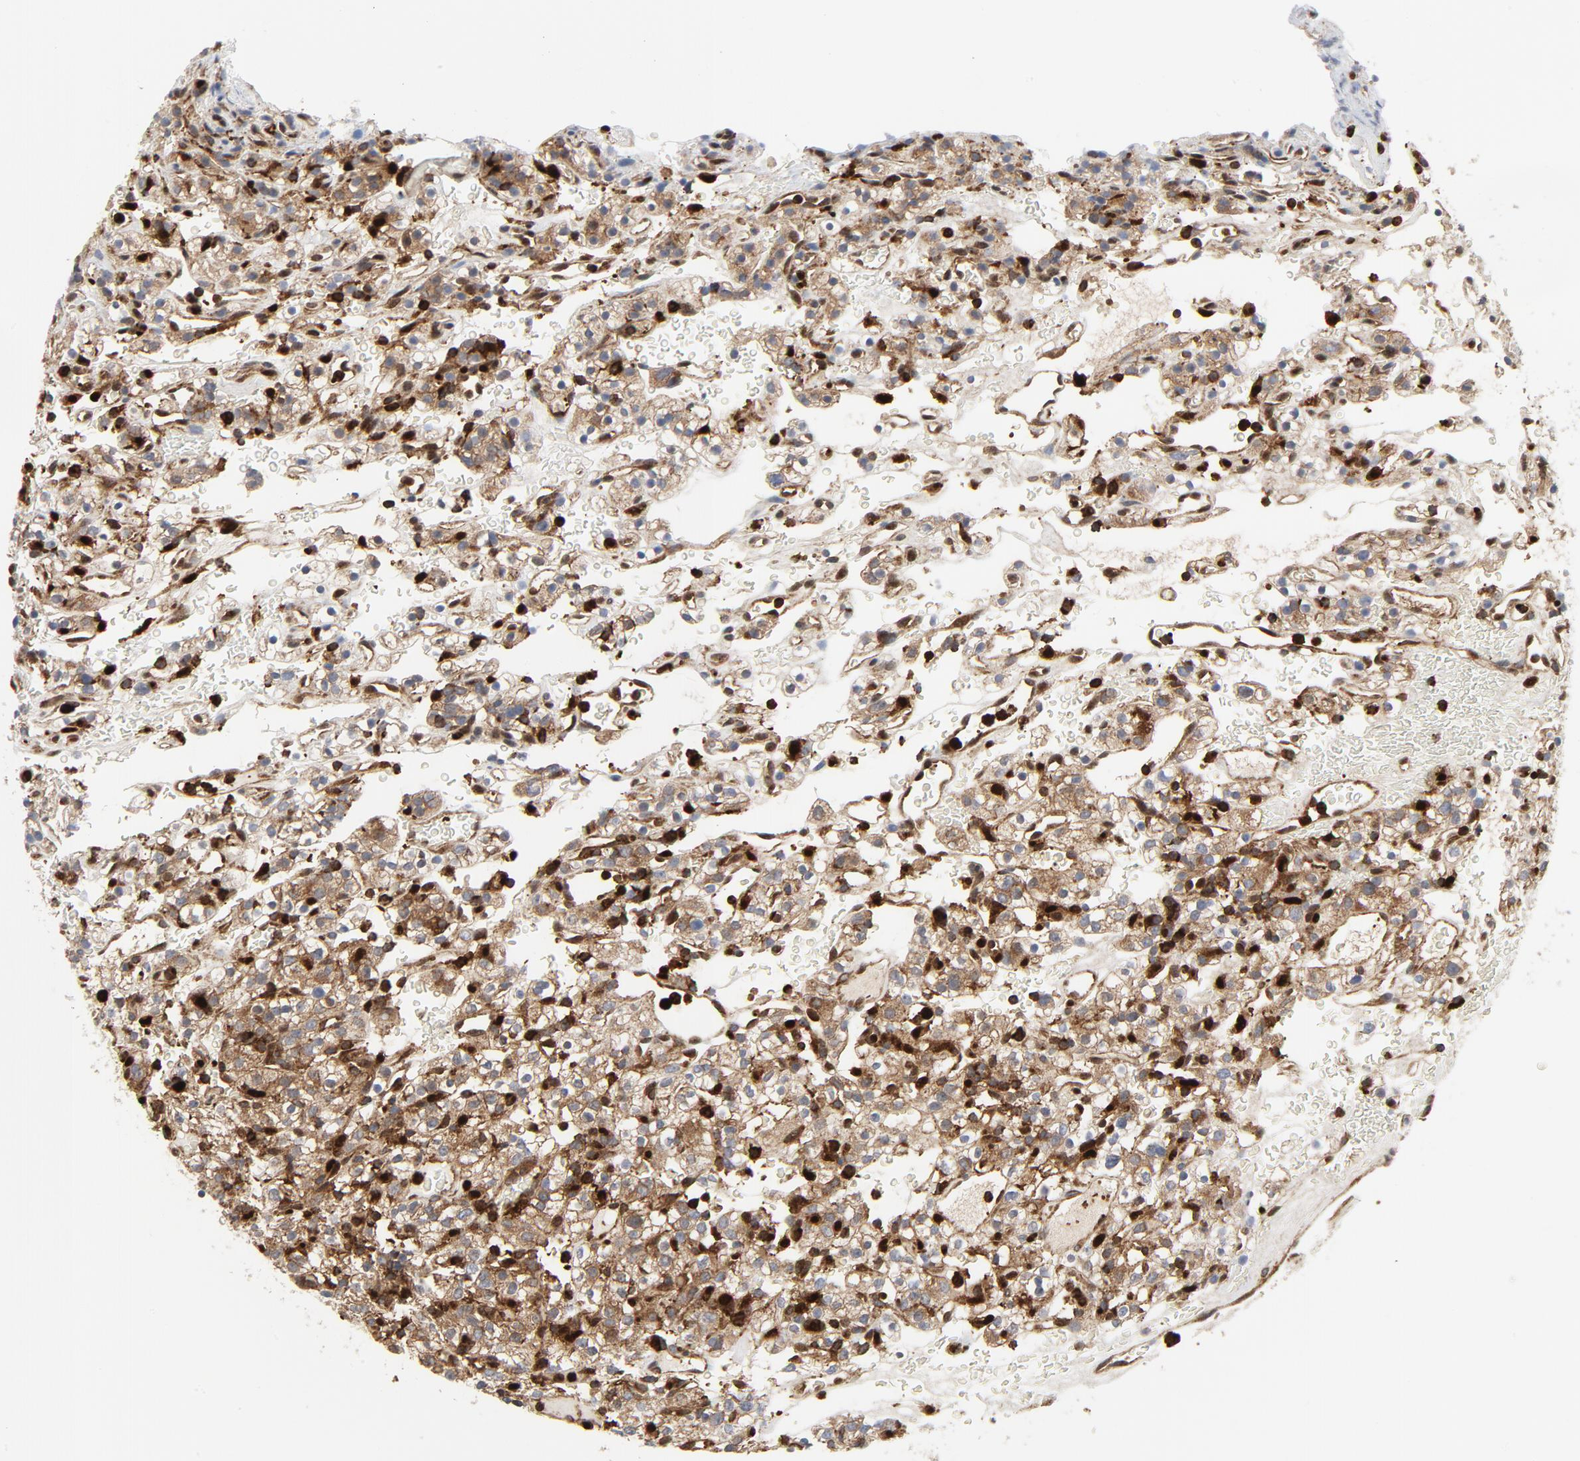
{"staining": {"intensity": "moderate", "quantity": ">75%", "location": "cytoplasmic/membranous"}, "tissue": "renal cancer", "cell_type": "Tumor cells", "image_type": "cancer", "snomed": [{"axis": "morphology", "description": "Normal tissue, NOS"}, {"axis": "morphology", "description": "Adenocarcinoma, NOS"}, {"axis": "topography", "description": "Kidney"}], "caption": "A brown stain highlights moderate cytoplasmic/membranous staining of a protein in human renal adenocarcinoma tumor cells.", "gene": "YES1", "patient": {"sex": "female", "age": 72}}